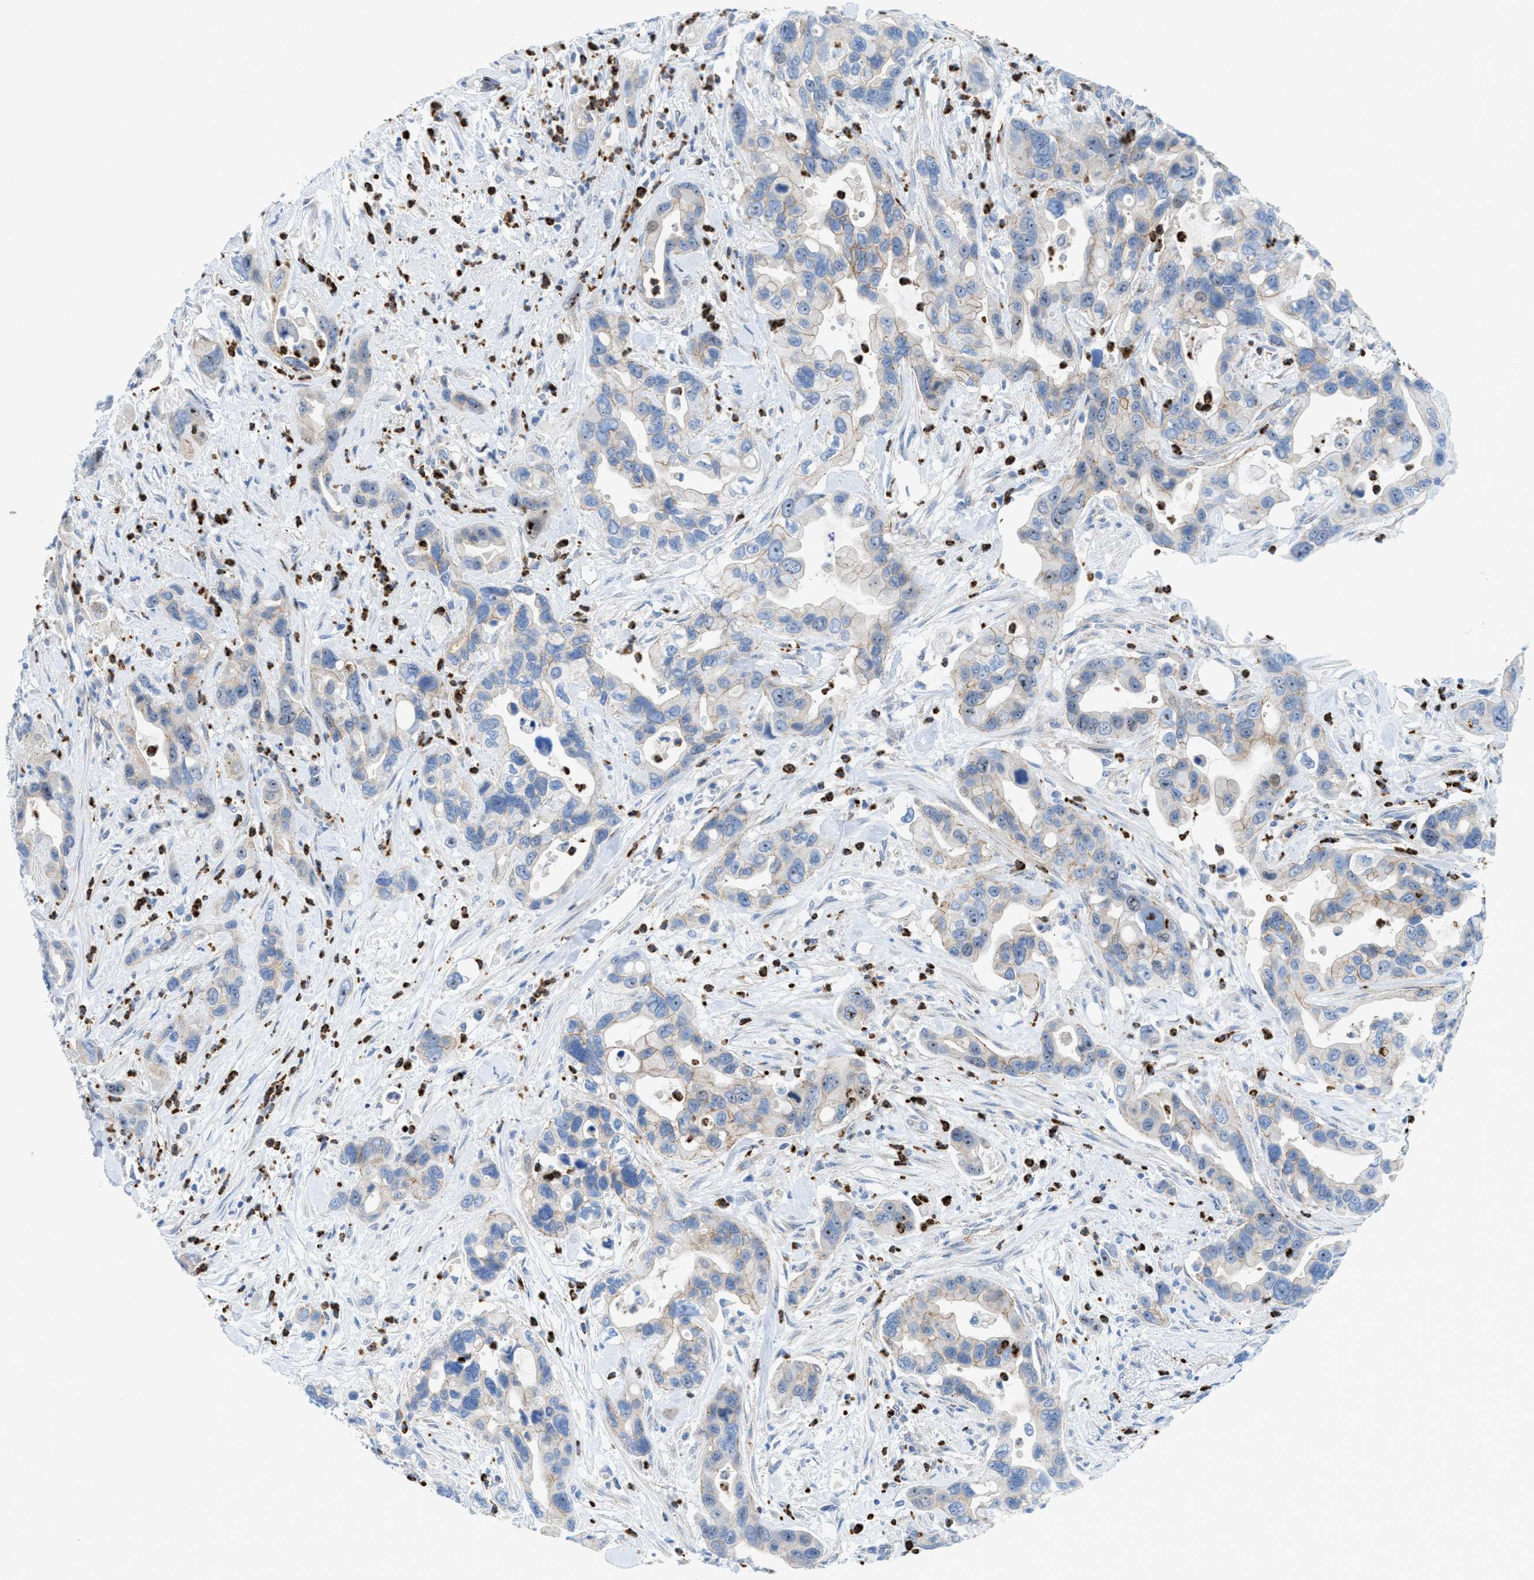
{"staining": {"intensity": "weak", "quantity": "<25%", "location": "nuclear"}, "tissue": "pancreatic cancer", "cell_type": "Tumor cells", "image_type": "cancer", "snomed": [{"axis": "morphology", "description": "Adenocarcinoma, NOS"}, {"axis": "topography", "description": "Pancreas"}], "caption": "Immunohistochemical staining of pancreatic adenocarcinoma exhibits no significant expression in tumor cells.", "gene": "CMTM1", "patient": {"sex": "female", "age": 70}}